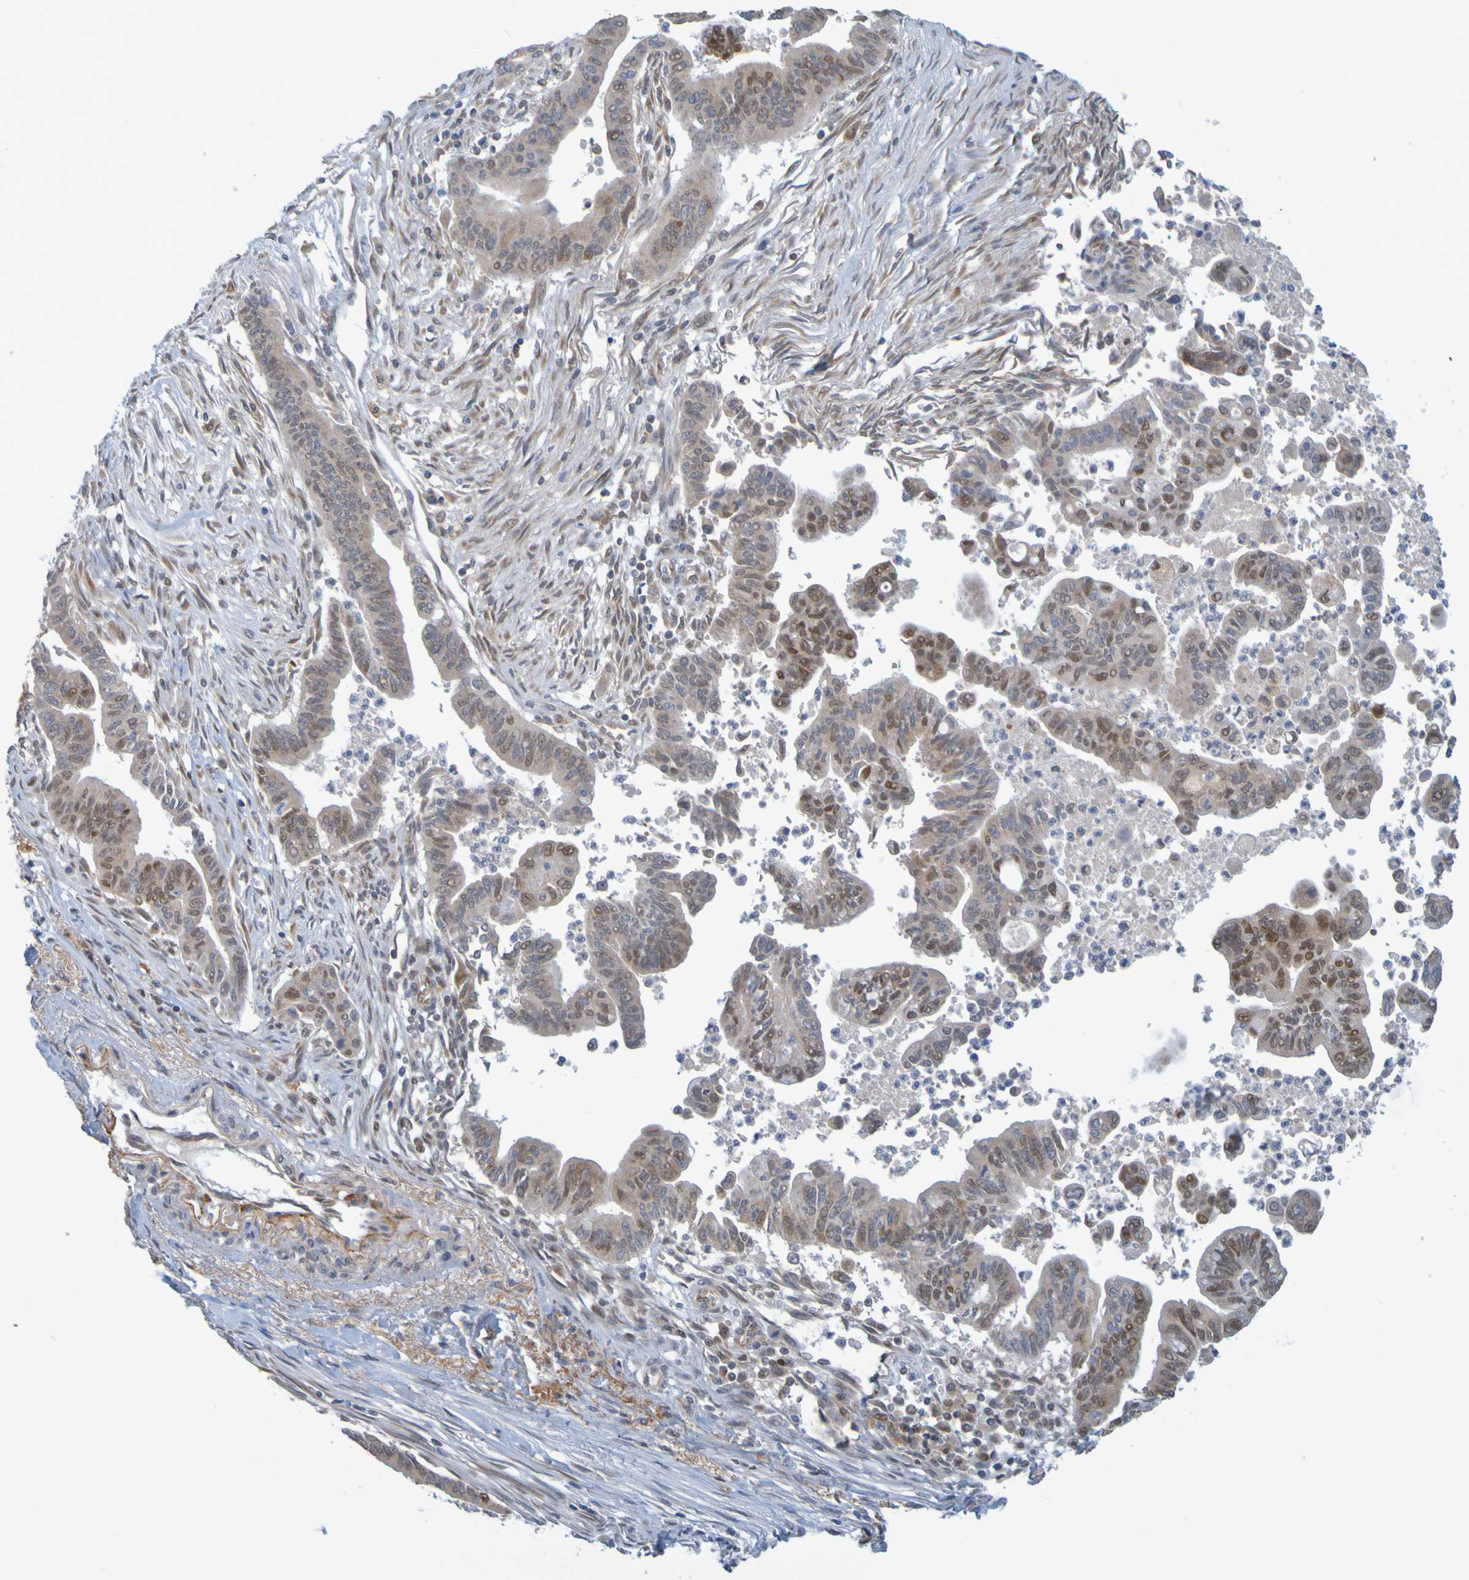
{"staining": {"intensity": "moderate", "quantity": "25%-75%", "location": "cytoplasmic/membranous,nuclear"}, "tissue": "pancreatic cancer", "cell_type": "Tumor cells", "image_type": "cancer", "snomed": [{"axis": "morphology", "description": "Adenocarcinoma, NOS"}, {"axis": "topography", "description": "Pancreas"}], "caption": "Immunohistochemical staining of adenocarcinoma (pancreatic) demonstrates medium levels of moderate cytoplasmic/membranous and nuclear protein expression in about 25%-75% of tumor cells.", "gene": "MOGS", "patient": {"sex": "male", "age": 70}}